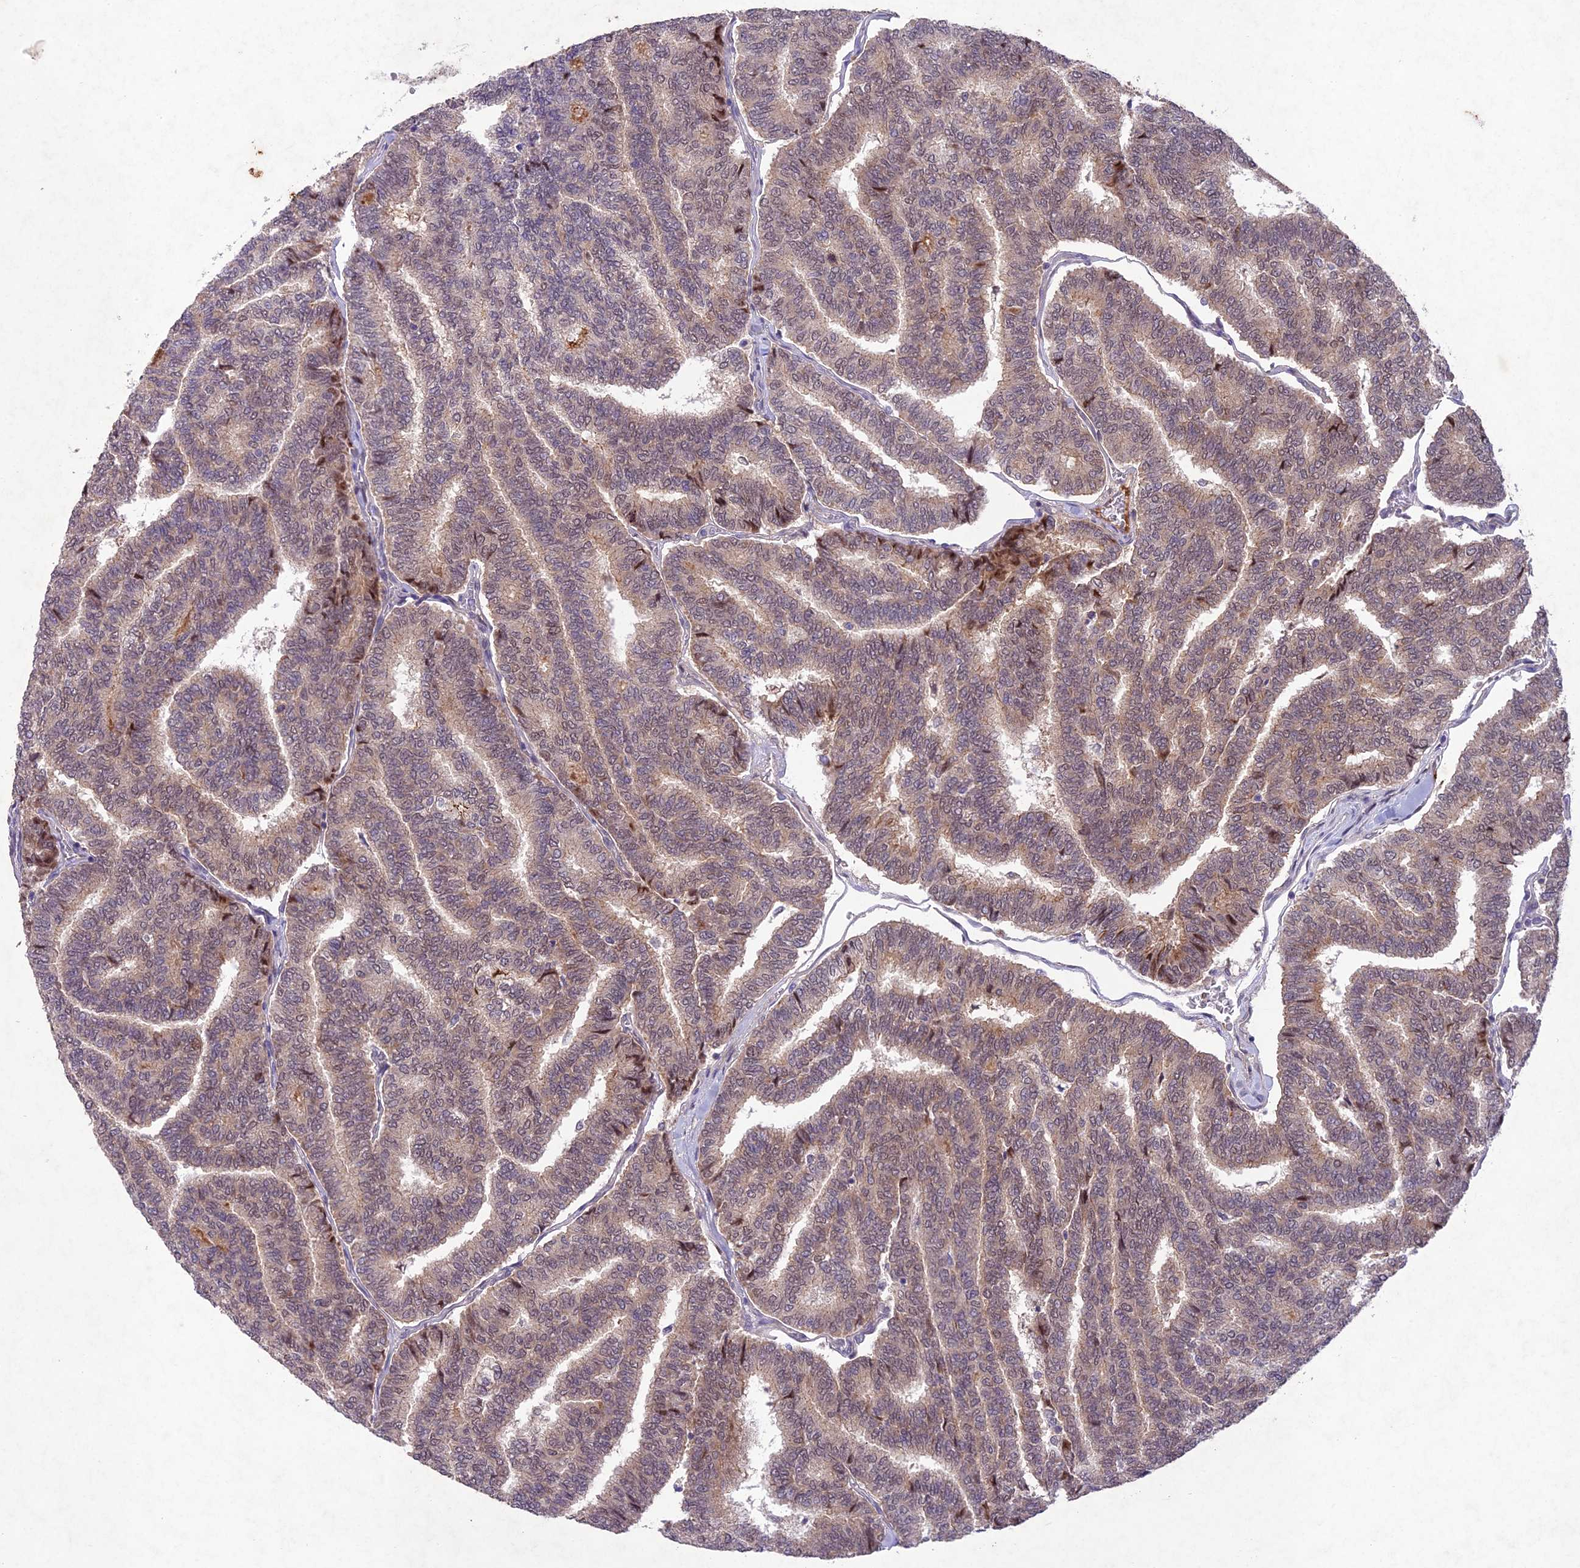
{"staining": {"intensity": "moderate", "quantity": "25%-75%", "location": "cytoplasmic/membranous,nuclear"}, "tissue": "thyroid cancer", "cell_type": "Tumor cells", "image_type": "cancer", "snomed": [{"axis": "morphology", "description": "Papillary adenocarcinoma, NOS"}, {"axis": "topography", "description": "Thyroid gland"}], "caption": "The micrograph reveals staining of papillary adenocarcinoma (thyroid), revealing moderate cytoplasmic/membranous and nuclear protein staining (brown color) within tumor cells. (brown staining indicates protein expression, while blue staining denotes nuclei).", "gene": "ANKRD52", "patient": {"sex": "female", "age": 35}}